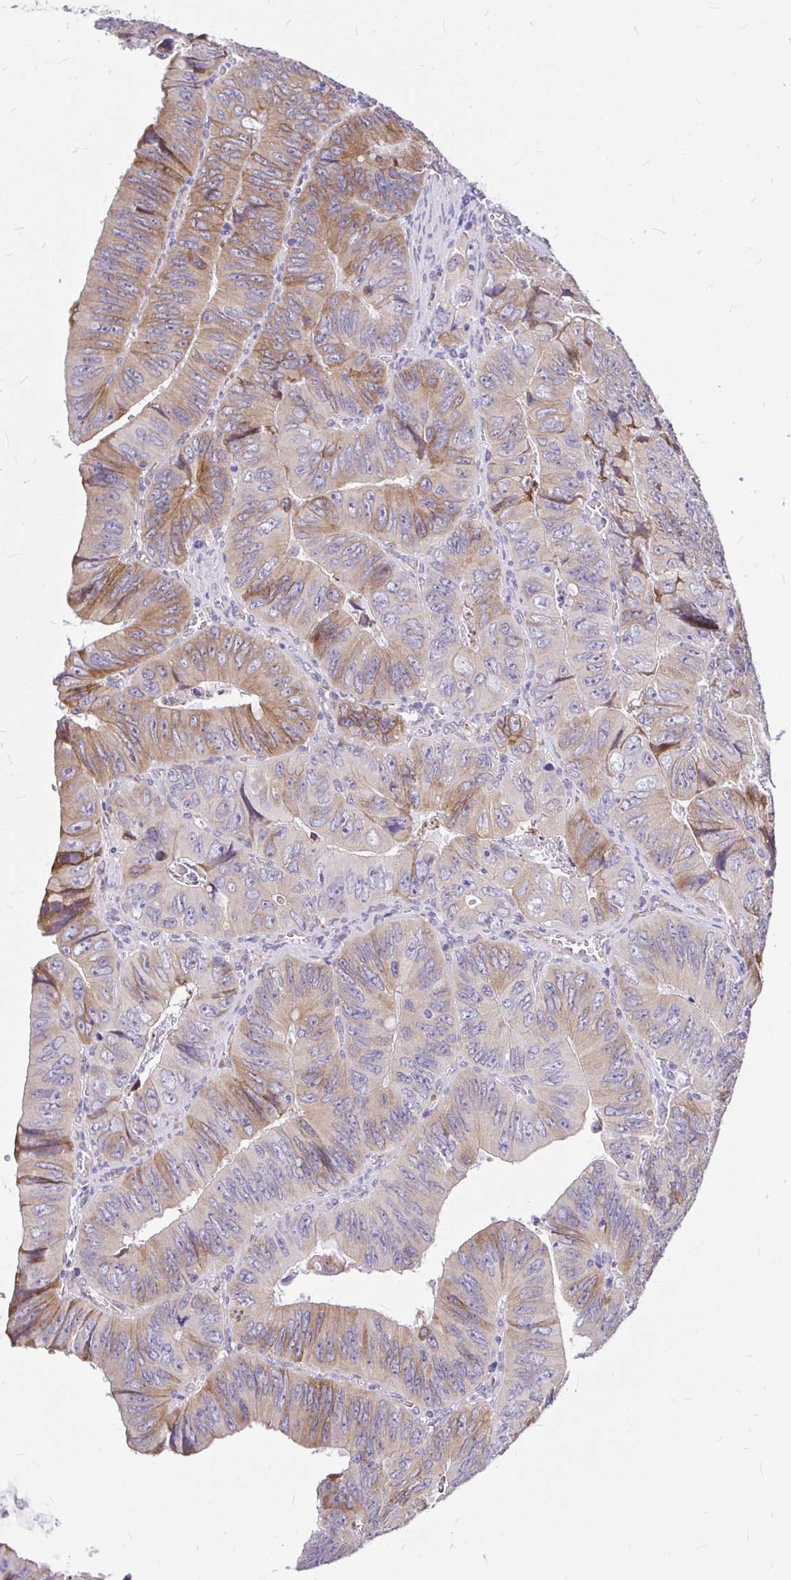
{"staining": {"intensity": "weak", "quantity": "25%-75%", "location": "cytoplasmic/membranous"}, "tissue": "colorectal cancer", "cell_type": "Tumor cells", "image_type": "cancer", "snomed": [{"axis": "morphology", "description": "Adenocarcinoma, NOS"}, {"axis": "topography", "description": "Colon"}], "caption": "Approximately 25%-75% of tumor cells in human colorectal cancer (adenocarcinoma) display weak cytoplasmic/membranous protein positivity as visualized by brown immunohistochemical staining.", "gene": "GABBR2", "patient": {"sex": "female", "age": 84}}